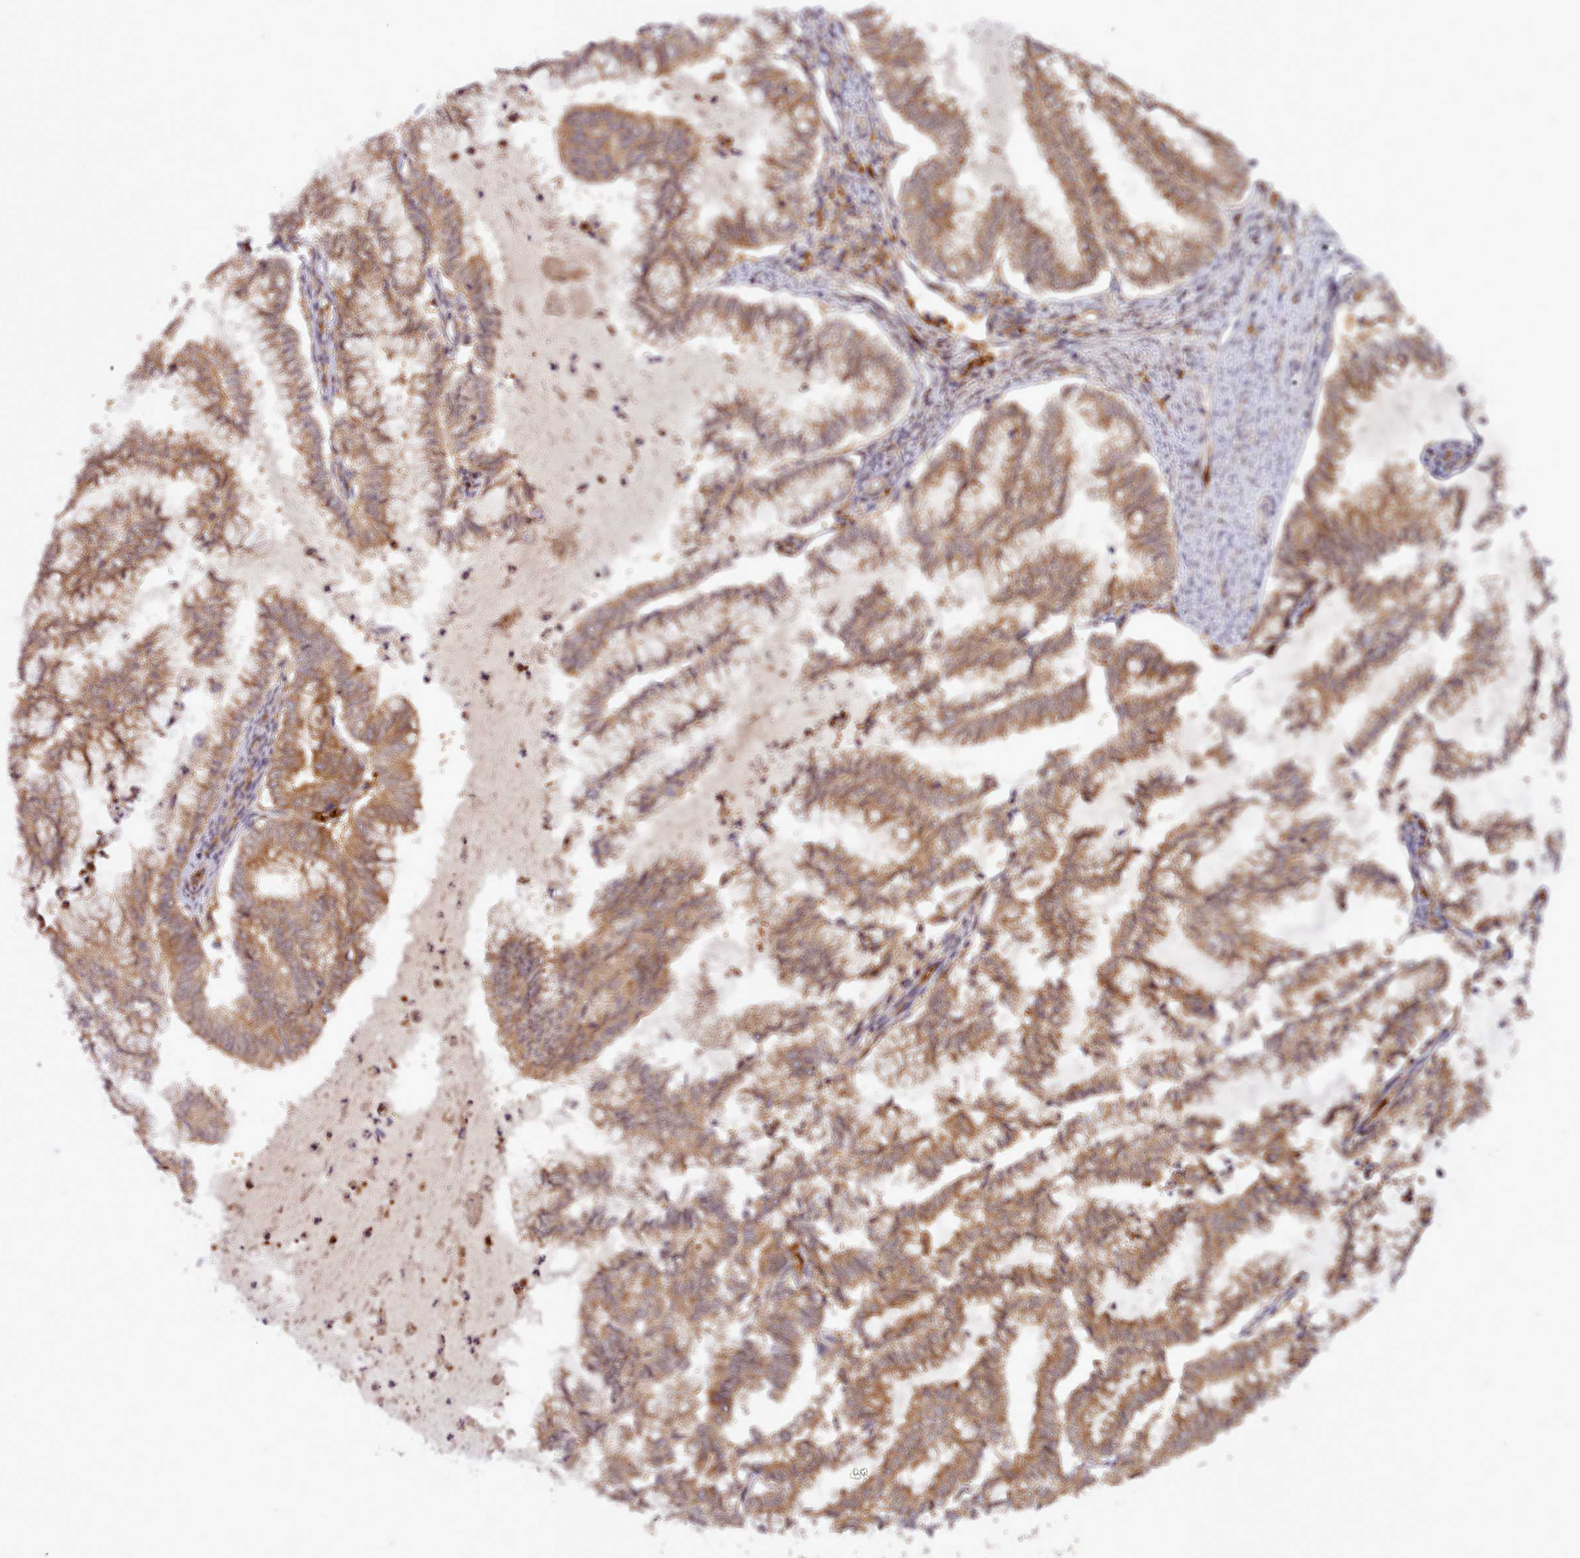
{"staining": {"intensity": "moderate", "quantity": ">75%", "location": "cytoplasmic/membranous"}, "tissue": "endometrial cancer", "cell_type": "Tumor cells", "image_type": "cancer", "snomed": [{"axis": "morphology", "description": "Adenocarcinoma, NOS"}, {"axis": "topography", "description": "Endometrium"}], "caption": "Tumor cells exhibit medium levels of moderate cytoplasmic/membranous positivity in approximately >75% of cells in human endometrial adenocarcinoma.", "gene": "UBE2G1", "patient": {"sex": "female", "age": 79}}